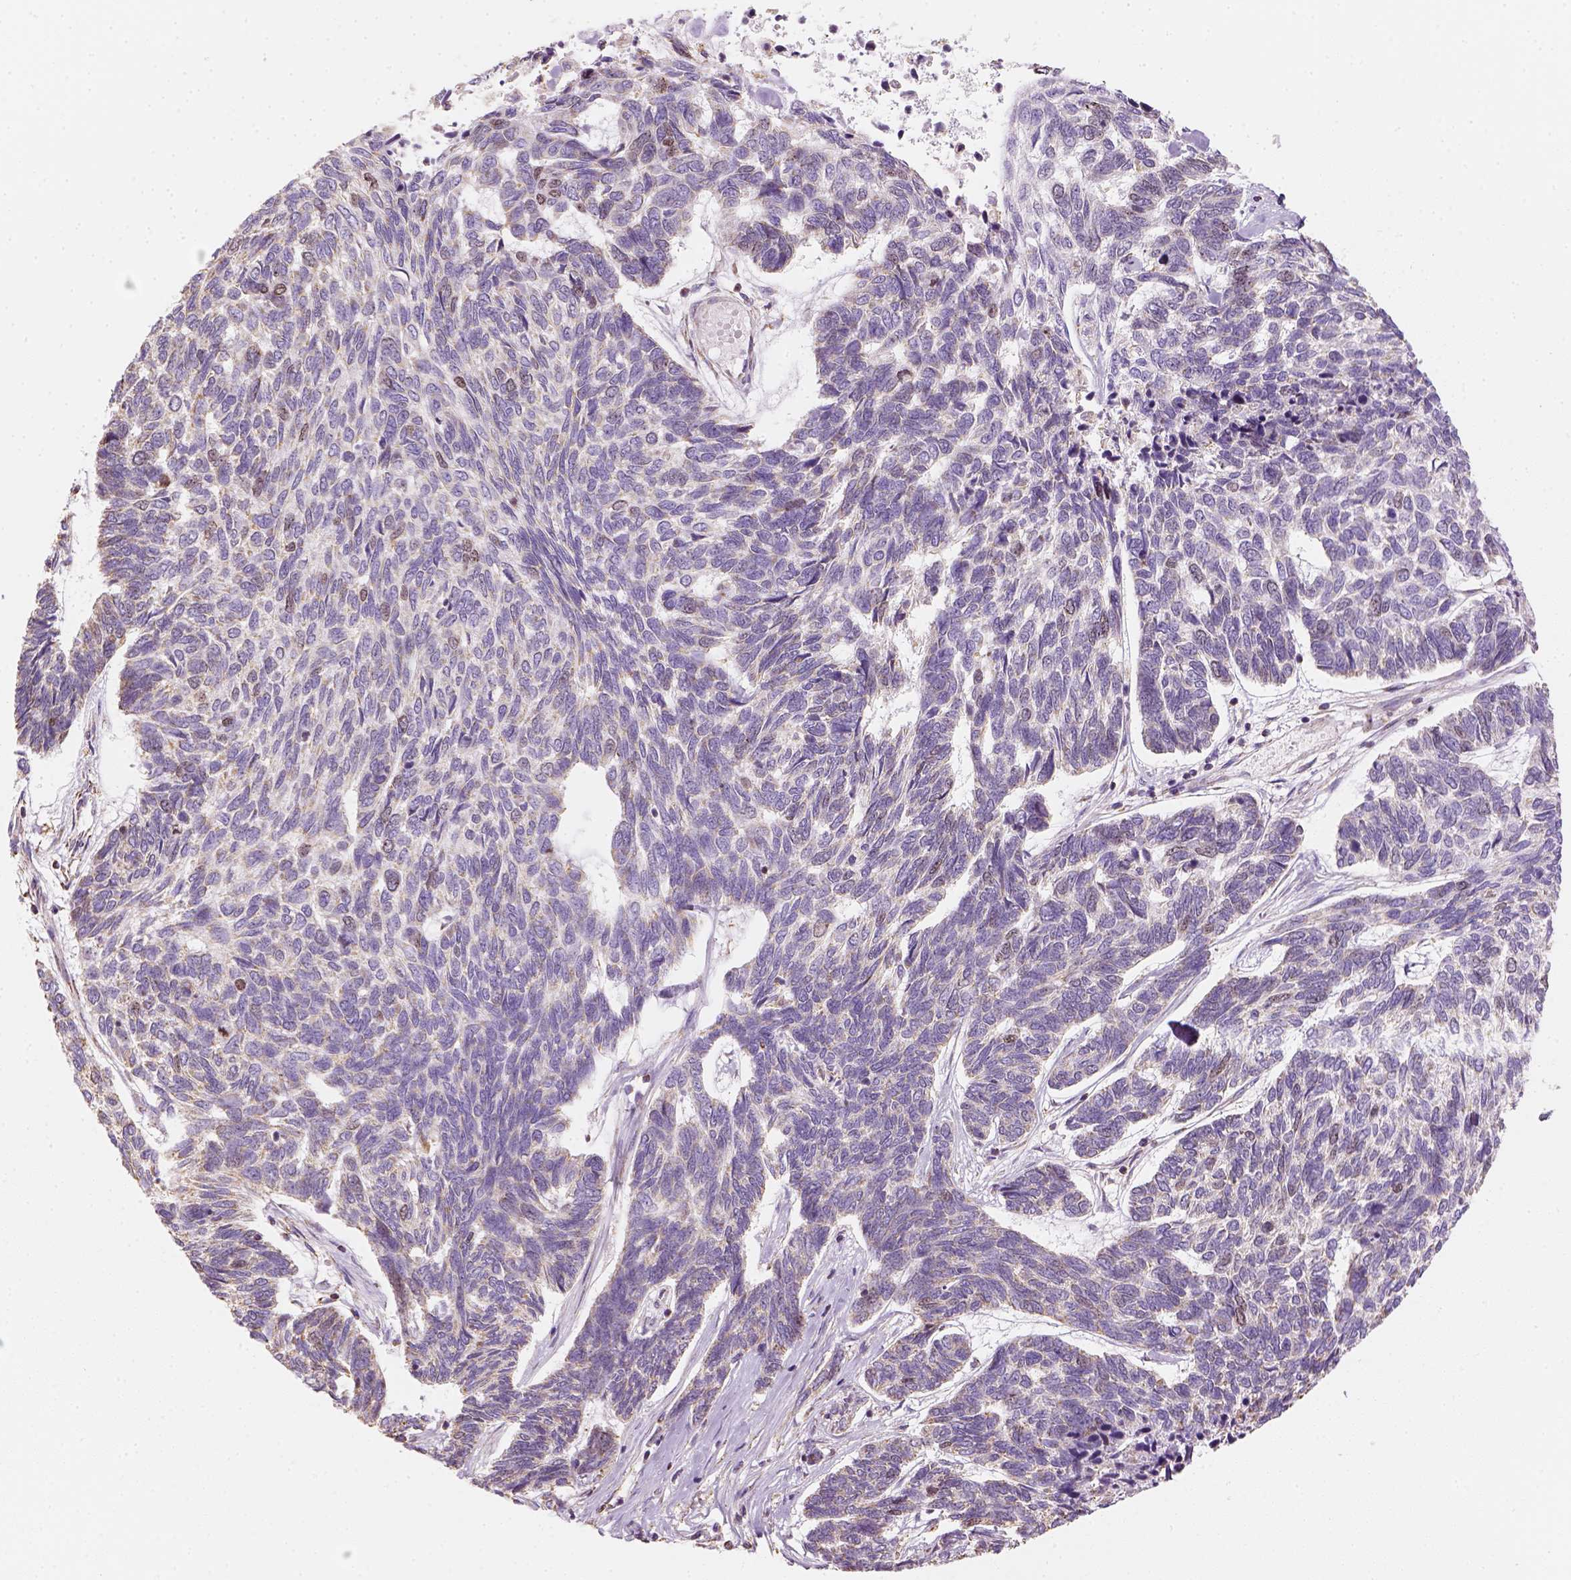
{"staining": {"intensity": "weak", "quantity": ">75%", "location": "cytoplasmic/membranous"}, "tissue": "skin cancer", "cell_type": "Tumor cells", "image_type": "cancer", "snomed": [{"axis": "morphology", "description": "Basal cell carcinoma"}, {"axis": "topography", "description": "Skin"}], "caption": "Immunohistochemical staining of basal cell carcinoma (skin) reveals weak cytoplasmic/membranous protein positivity in about >75% of tumor cells. (DAB = brown stain, brightfield microscopy at high magnification).", "gene": "LCA5", "patient": {"sex": "female", "age": 65}}